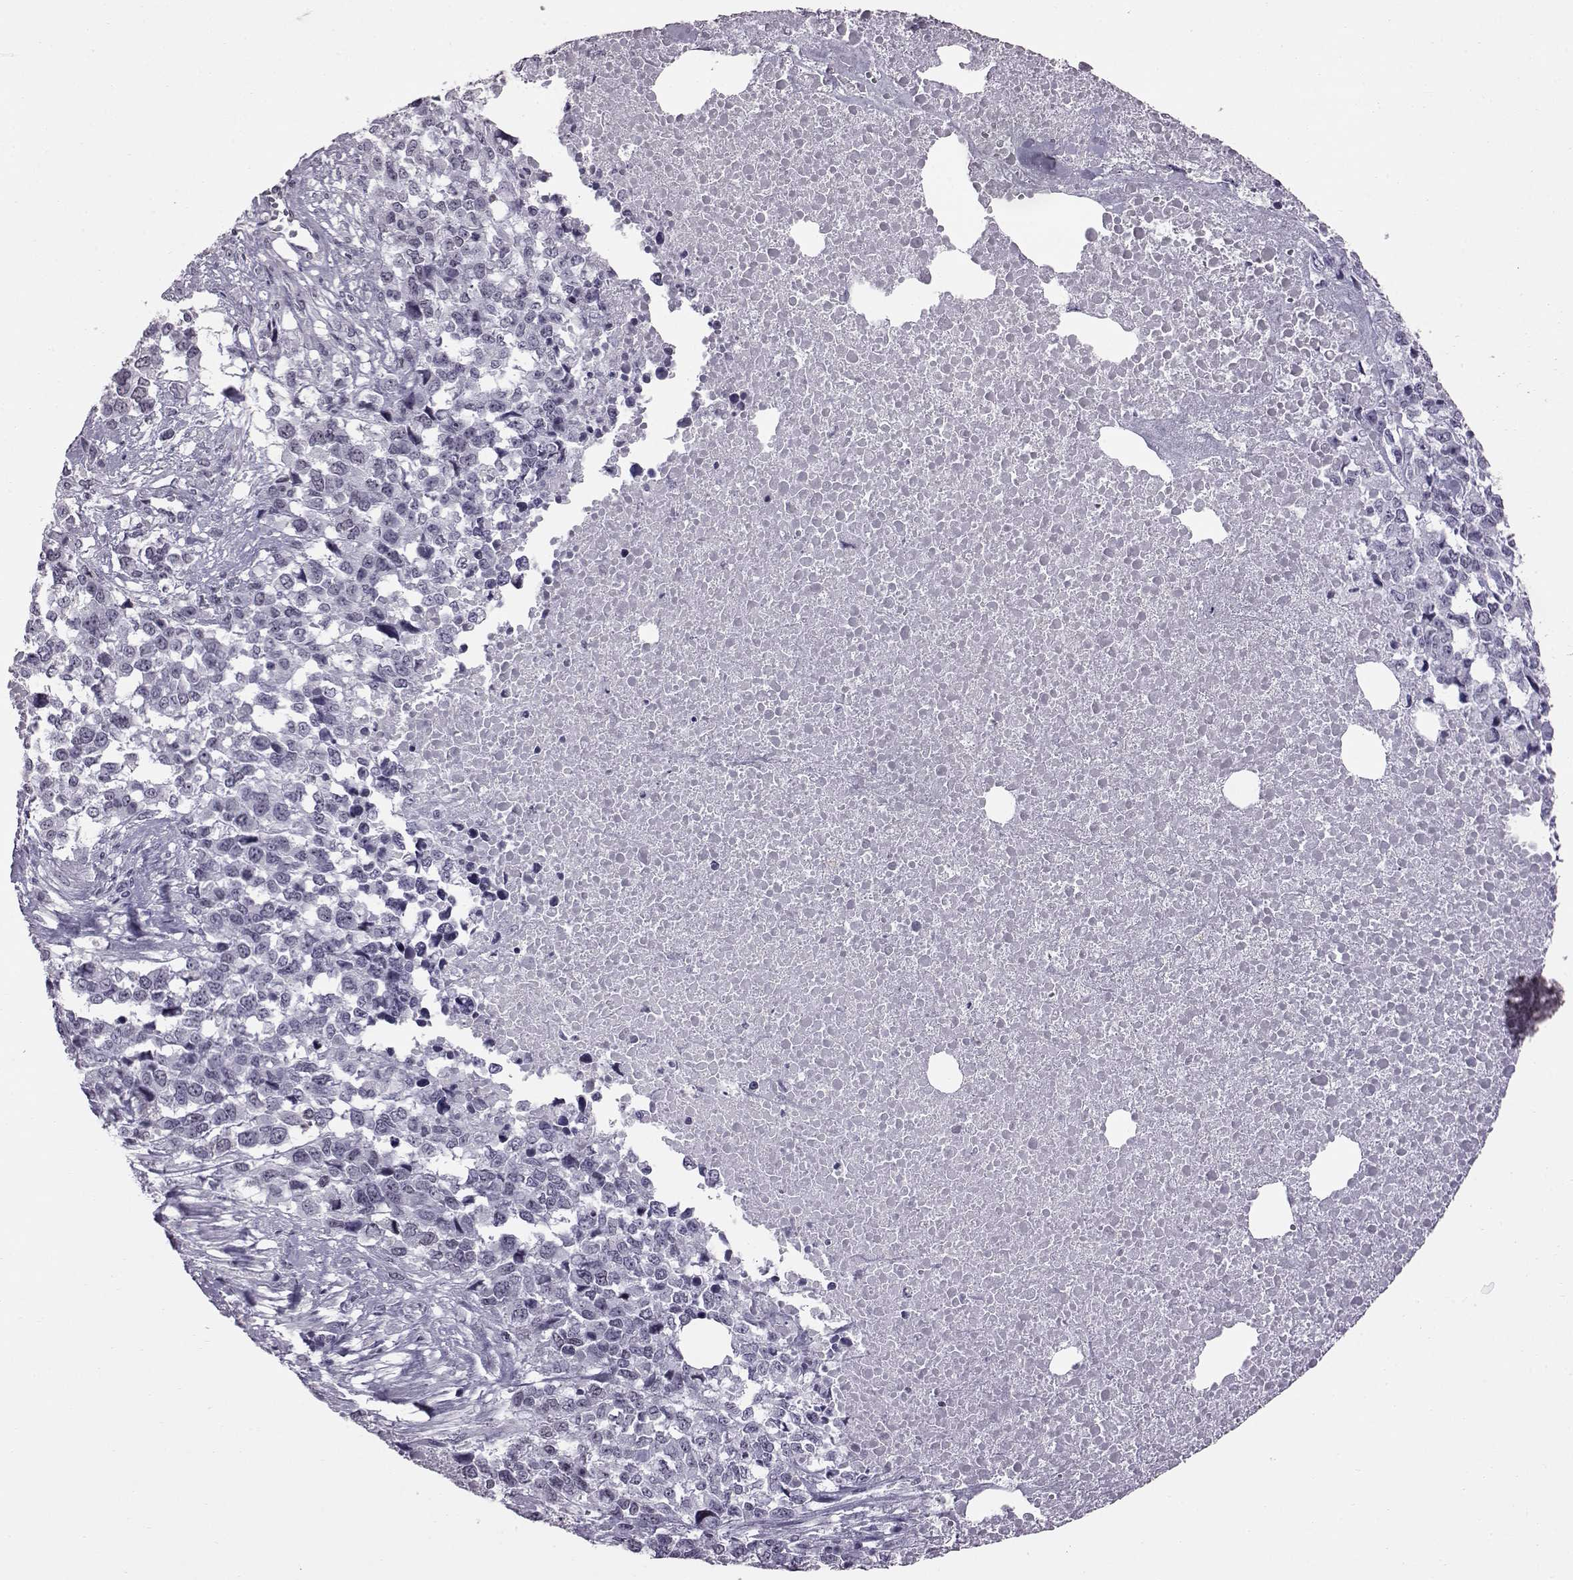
{"staining": {"intensity": "negative", "quantity": "none", "location": "none"}, "tissue": "melanoma", "cell_type": "Tumor cells", "image_type": "cancer", "snomed": [{"axis": "morphology", "description": "Malignant melanoma, Metastatic site"}, {"axis": "topography", "description": "Skin"}], "caption": "Immunohistochemical staining of melanoma shows no significant expression in tumor cells.", "gene": "ADGRG2", "patient": {"sex": "male", "age": 84}}